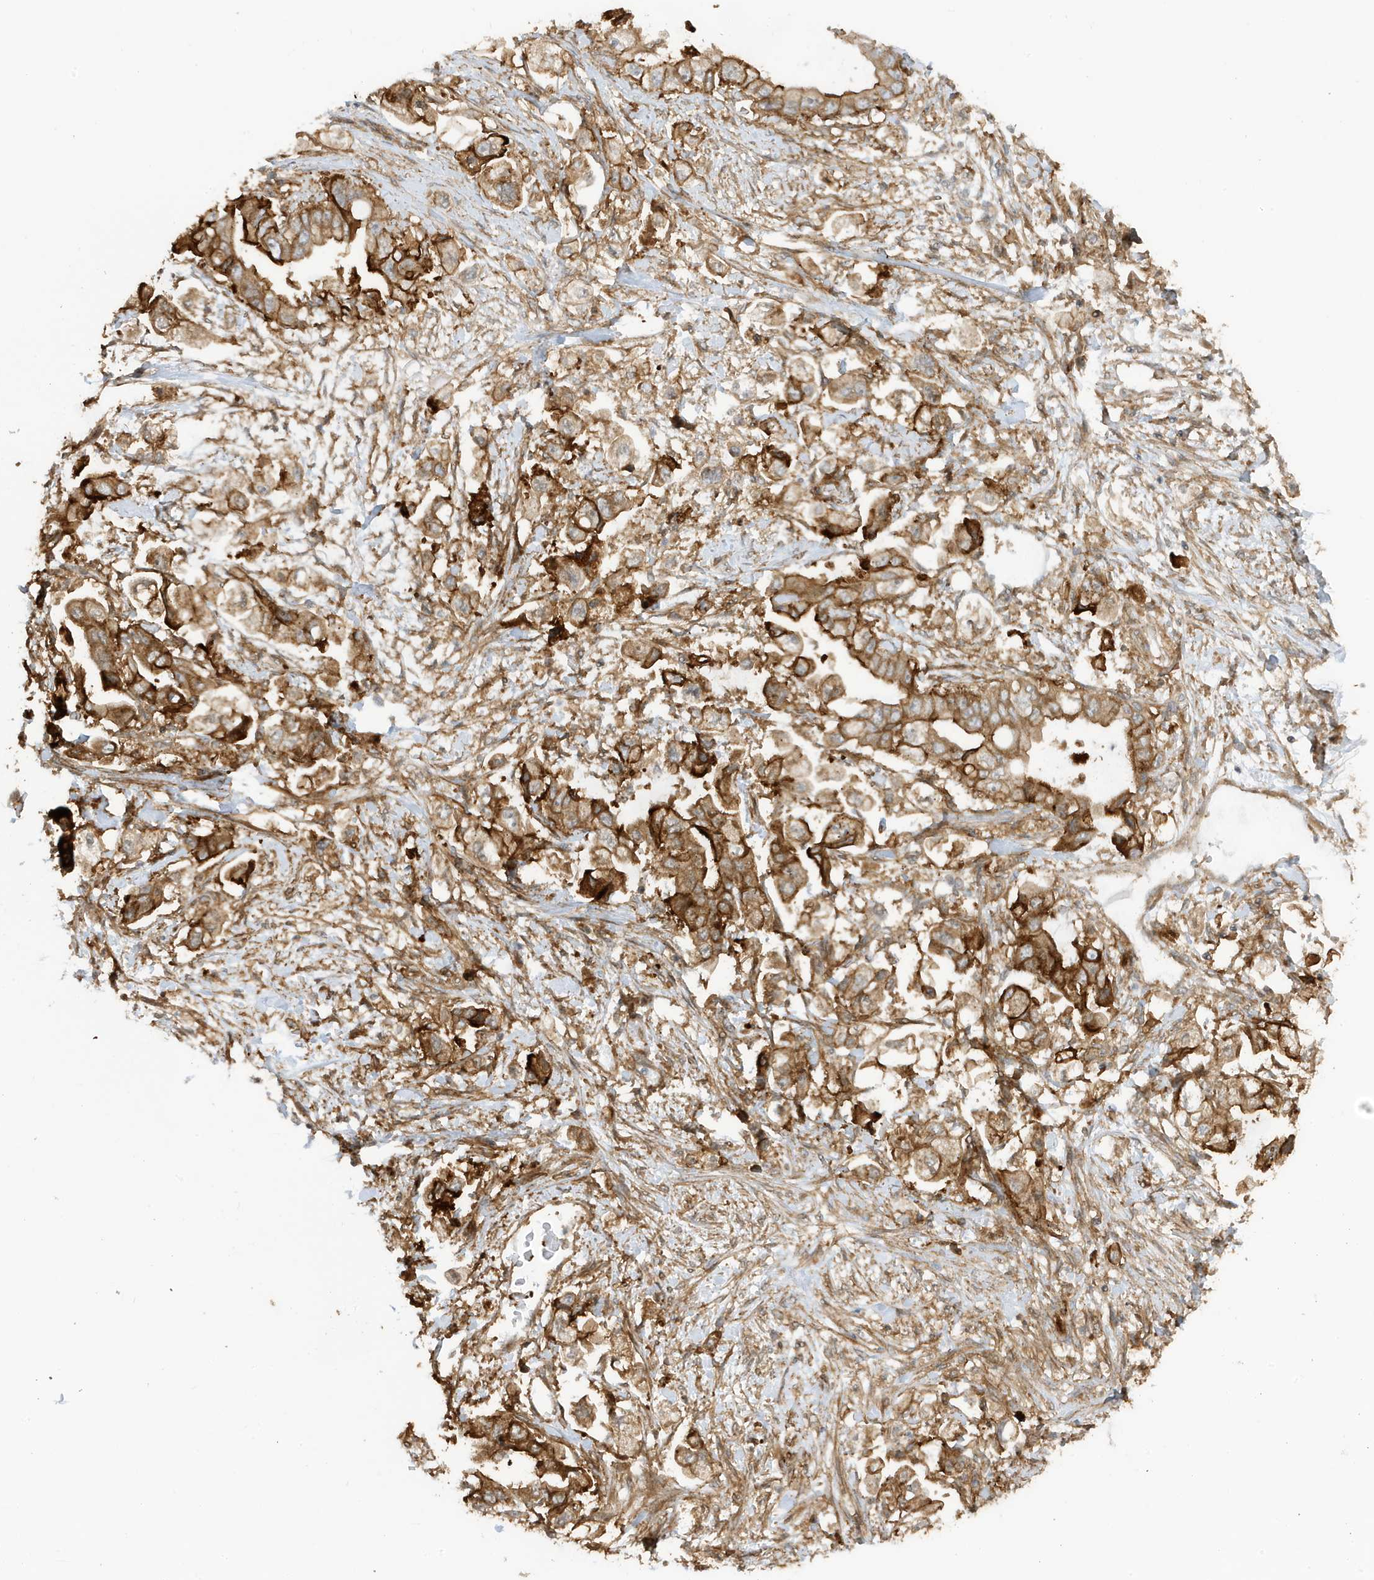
{"staining": {"intensity": "moderate", "quantity": ">75%", "location": "cytoplasmic/membranous"}, "tissue": "stomach cancer", "cell_type": "Tumor cells", "image_type": "cancer", "snomed": [{"axis": "morphology", "description": "Adenocarcinoma, NOS"}, {"axis": "topography", "description": "Stomach"}], "caption": "IHC (DAB (3,3'-diaminobenzidine)) staining of human stomach adenocarcinoma displays moderate cytoplasmic/membranous protein staining in approximately >75% of tumor cells.", "gene": "CDC42EP3", "patient": {"sex": "male", "age": 62}}